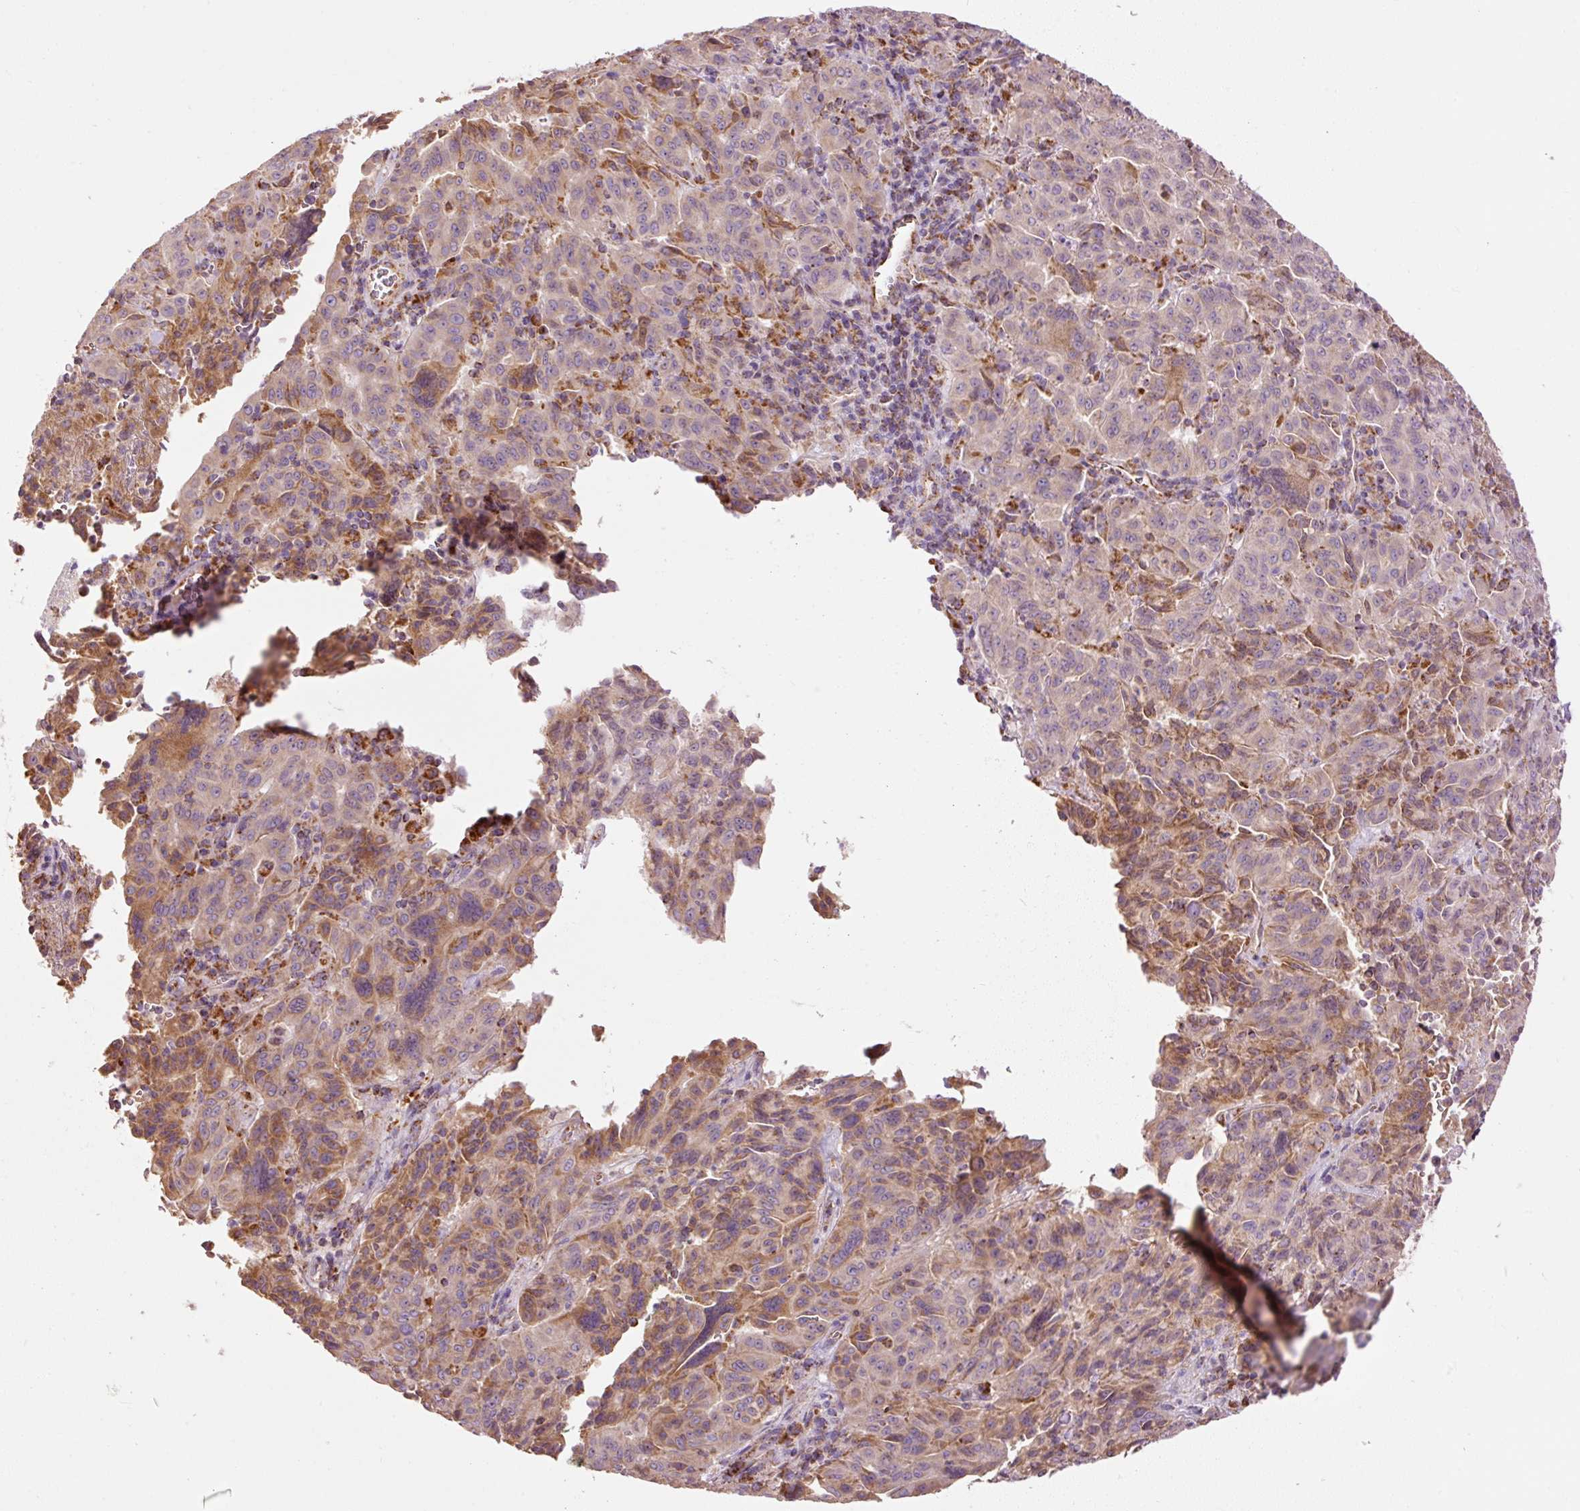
{"staining": {"intensity": "moderate", "quantity": "25%-75%", "location": "cytoplasmic/membranous"}, "tissue": "pancreatic cancer", "cell_type": "Tumor cells", "image_type": "cancer", "snomed": [{"axis": "morphology", "description": "Adenocarcinoma, NOS"}, {"axis": "topography", "description": "Pancreas"}], "caption": "IHC staining of pancreatic adenocarcinoma, which reveals medium levels of moderate cytoplasmic/membranous staining in about 25%-75% of tumor cells indicating moderate cytoplasmic/membranous protein expression. The staining was performed using DAB (3,3'-diaminobenzidine) (brown) for protein detection and nuclei were counterstained in hematoxylin (blue).", "gene": "NDUFB4", "patient": {"sex": "male", "age": 63}}